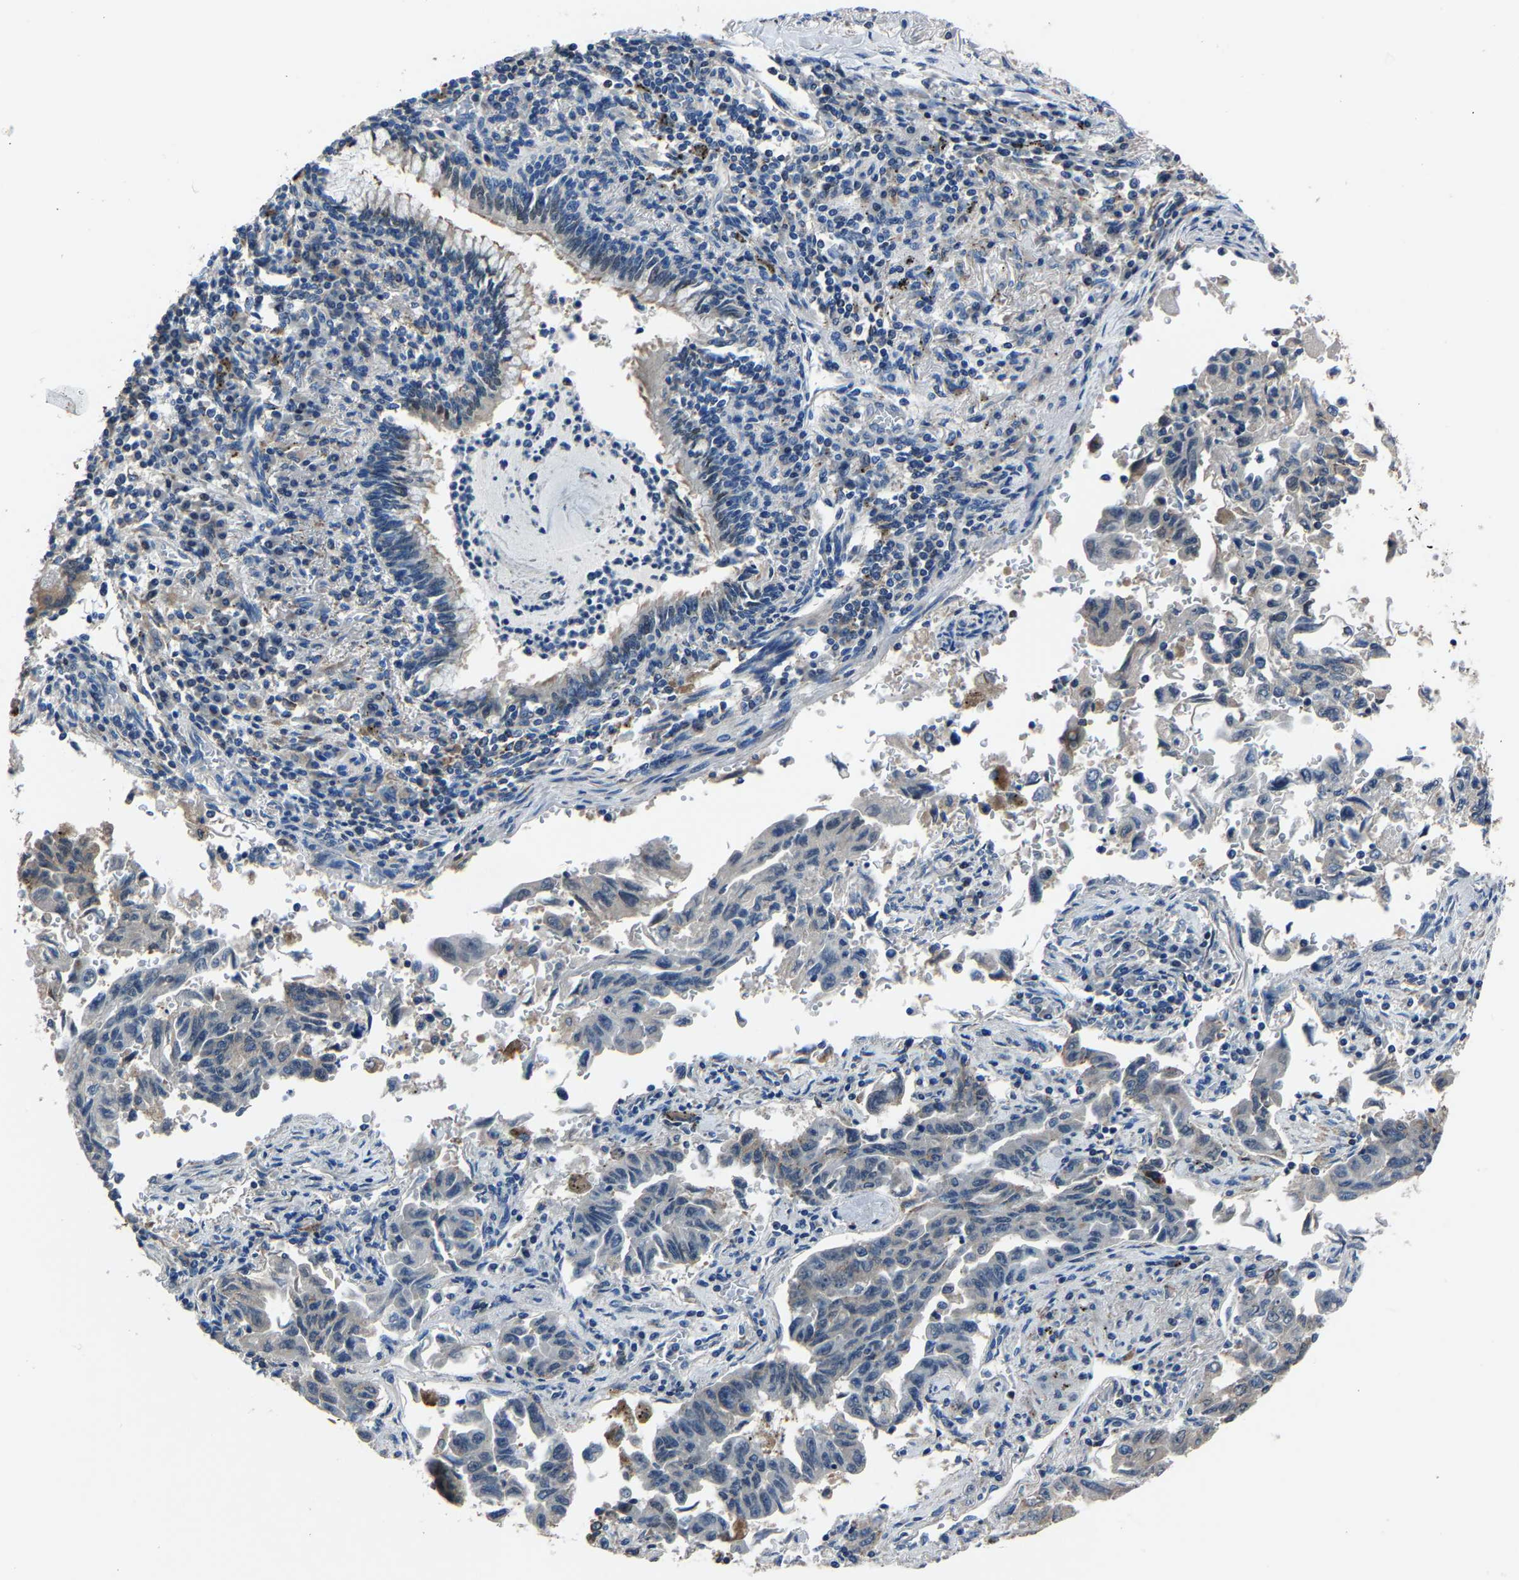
{"staining": {"intensity": "negative", "quantity": "none", "location": "none"}, "tissue": "lung cancer", "cell_type": "Tumor cells", "image_type": "cancer", "snomed": [{"axis": "morphology", "description": "Adenocarcinoma, NOS"}, {"axis": "topography", "description": "Lung"}], "caption": "IHC of human lung adenocarcinoma shows no expression in tumor cells.", "gene": "STRBP", "patient": {"sex": "female", "age": 51}}